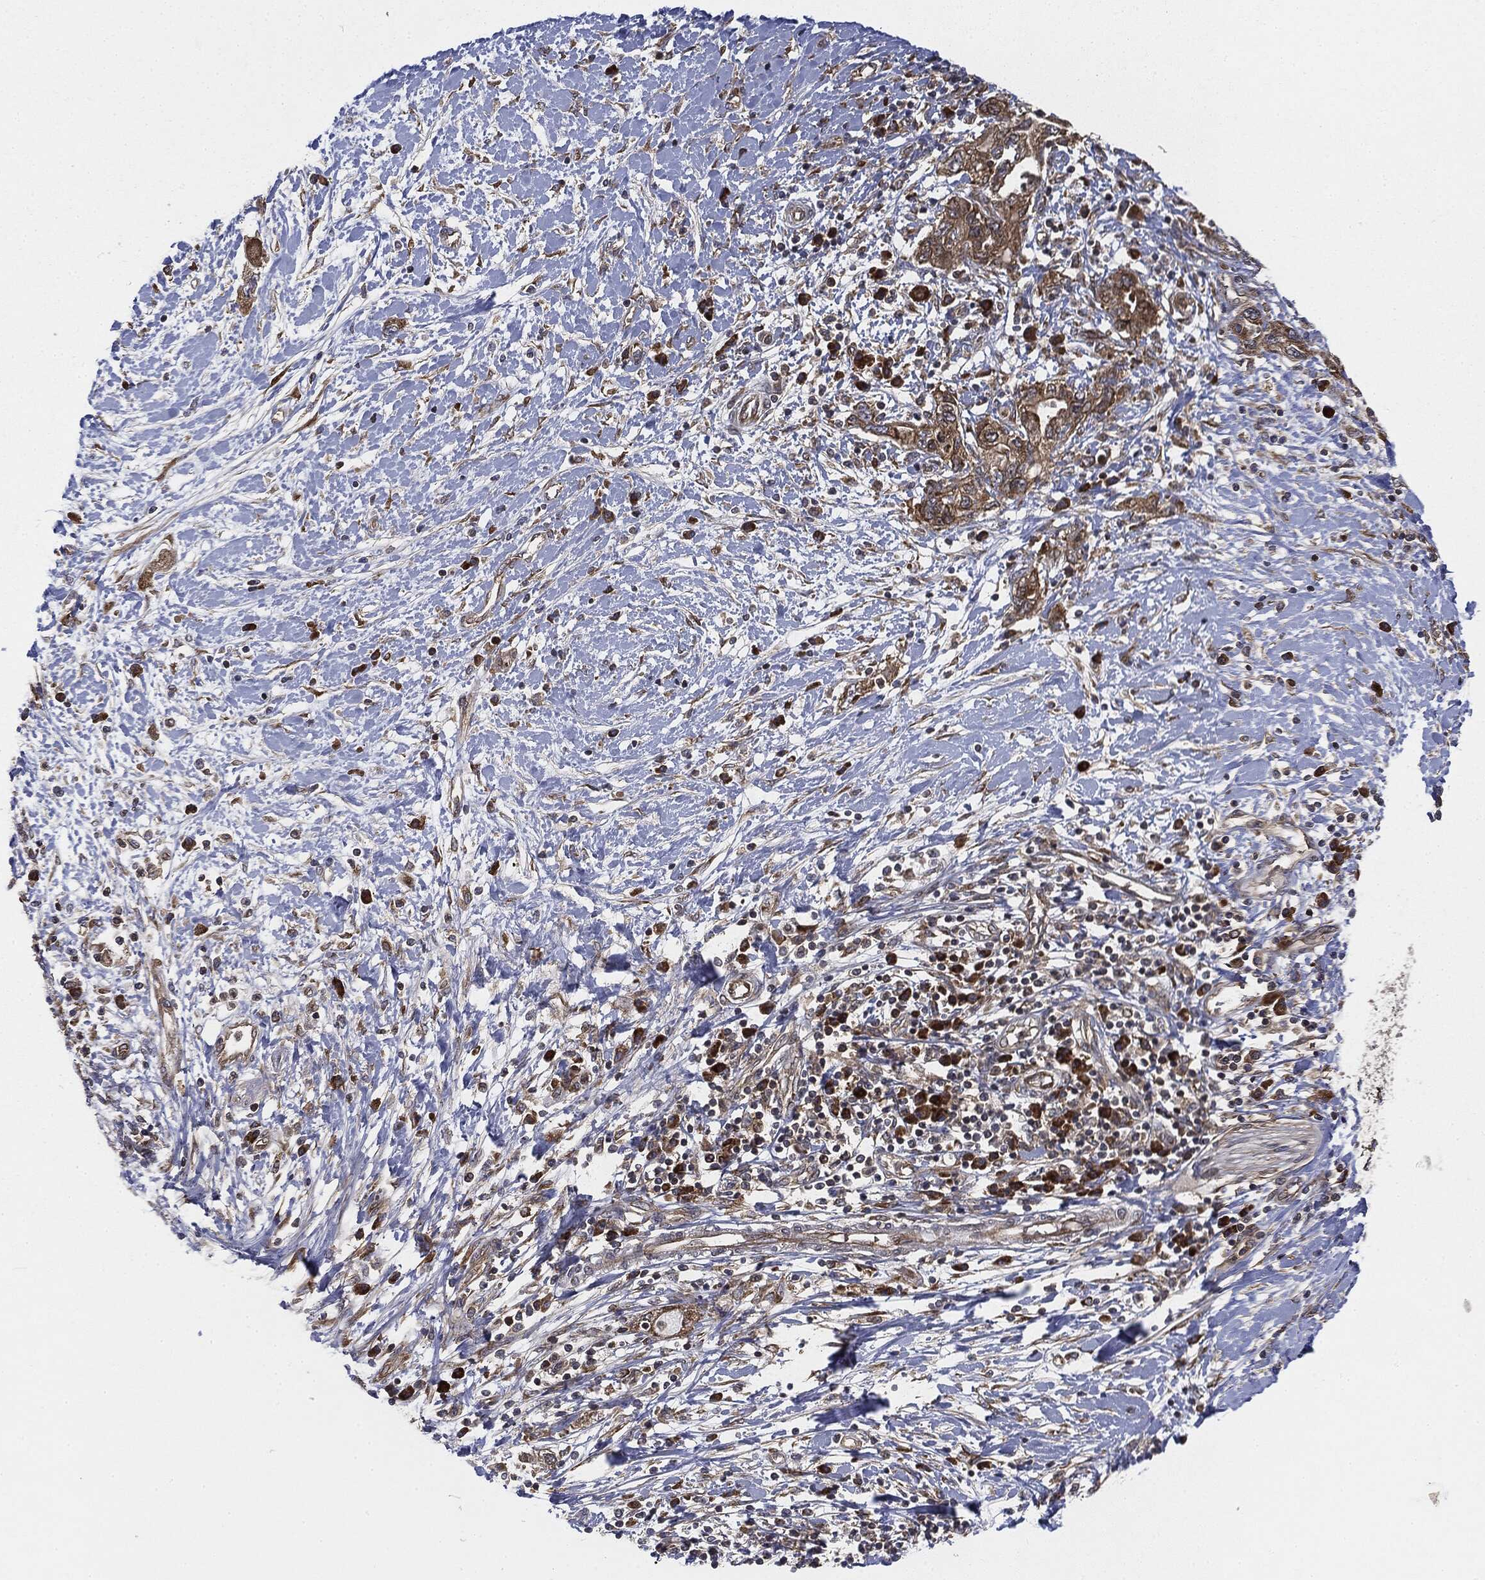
{"staining": {"intensity": "moderate", "quantity": ">75%", "location": "cytoplasmic/membranous"}, "tissue": "pancreatic cancer", "cell_type": "Tumor cells", "image_type": "cancer", "snomed": [{"axis": "morphology", "description": "Adenocarcinoma, NOS"}, {"axis": "topography", "description": "Pancreas"}], "caption": "Tumor cells display medium levels of moderate cytoplasmic/membranous positivity in approximately >75% of cells in human pancreatic cancer (adenocarcinoma).", "gene": "EIF2AK2", "patient": {"sex": "female", "age": 73}}